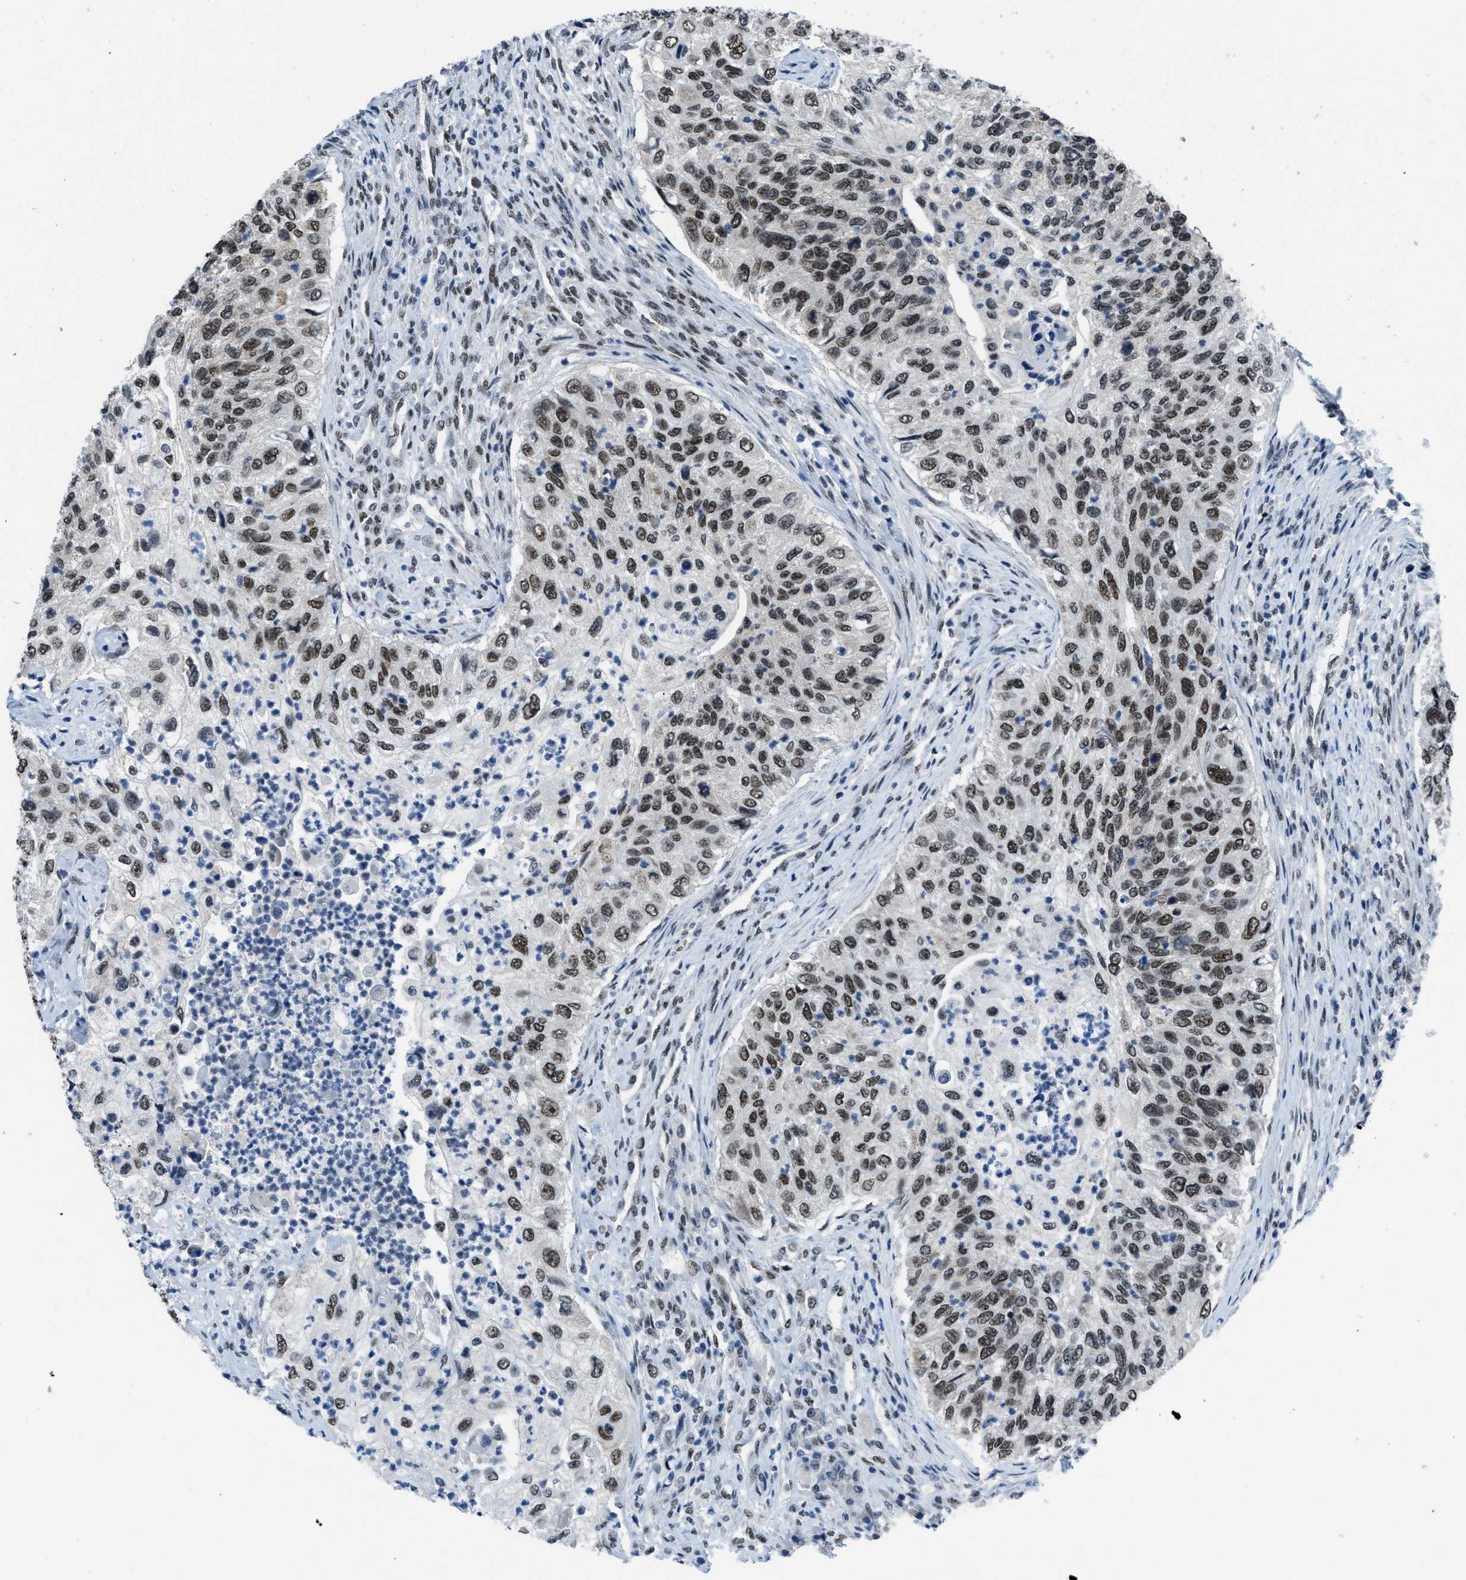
{"staining": {"intensity": "moderate", "quantity": ">75%", "location": "nuclear"}, "tissue": "urothelial cancer", "cell_type": "Tumor cells", "image_type": "cancer", "snomed": [{"axis": "morphology", "description": "Urothelial carcinoma, High grade"}, {"axis": "topography", "description": "Urinary bladder"}], "caption": "High-magnification brightfield microscopy of urothelial cancer stained with DAB (3,3'-diaminobenzidine) (brown) and counterstained with hematoxylin (blue). tumor cells exhibit moderate nuclear expression is appreciated in approximately>75% of cells.", "gene": "GATAD2B", "patient": {"sex": "female", "age": 60}}